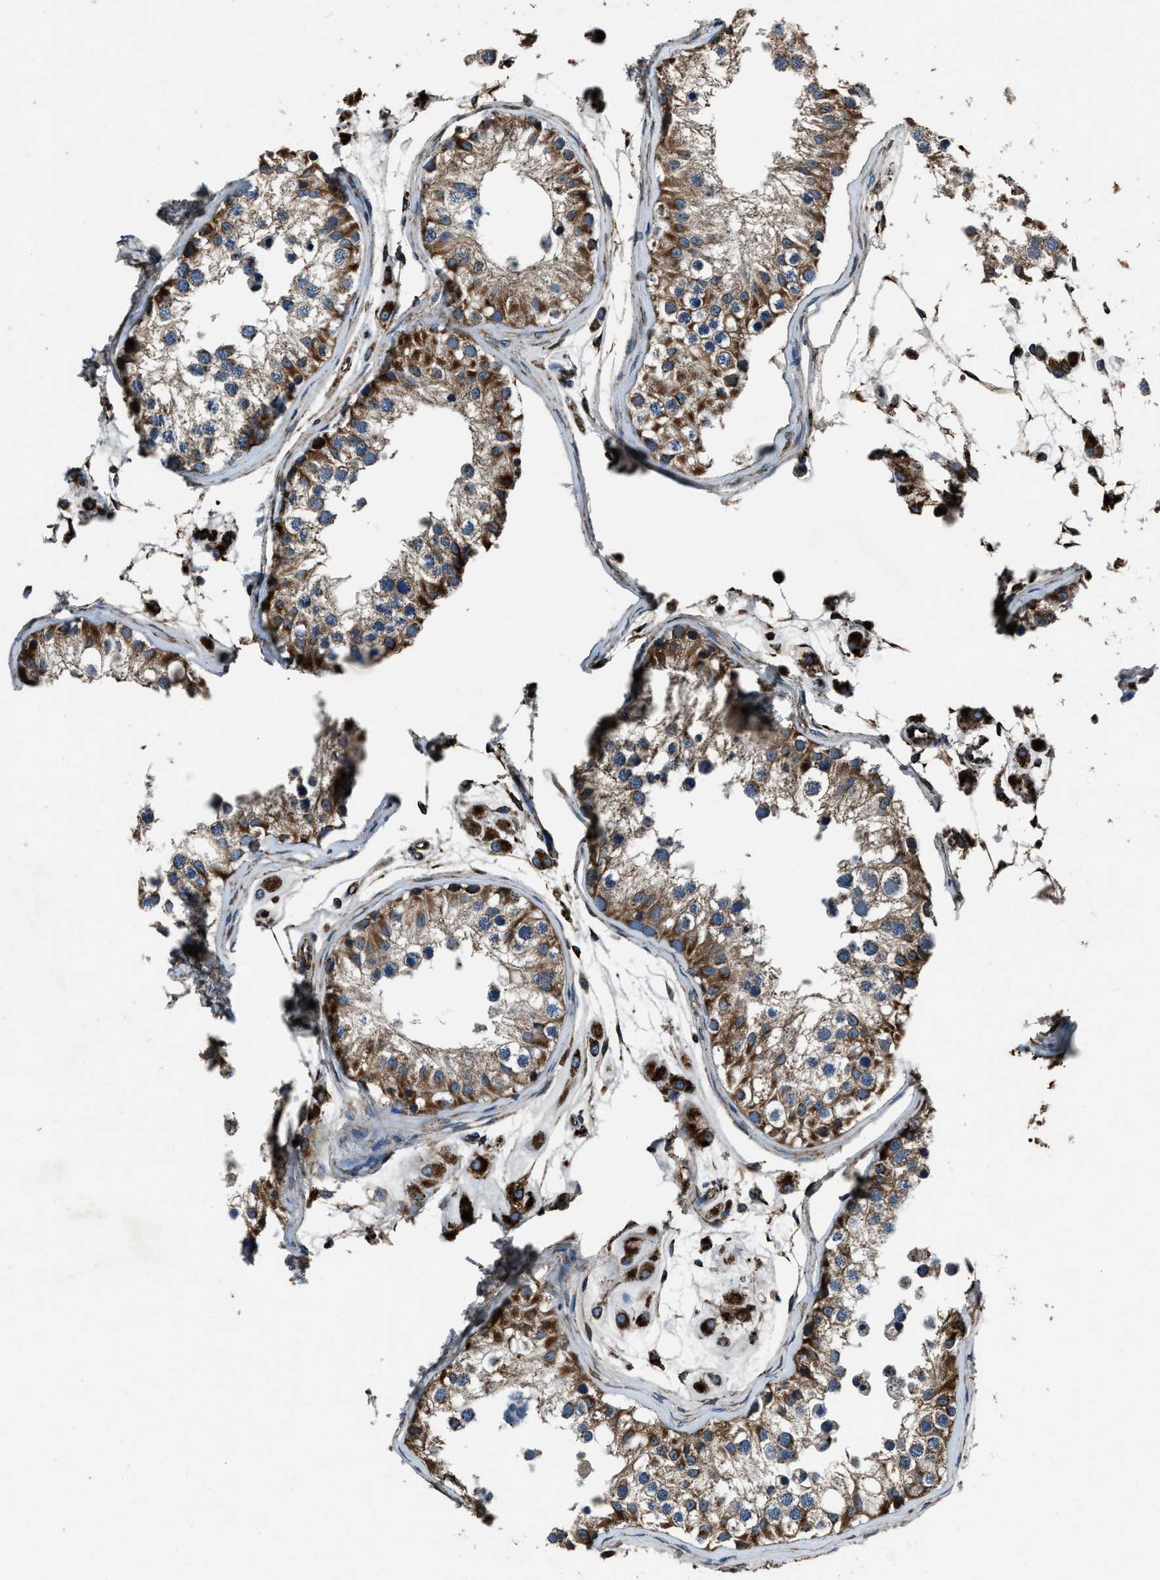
{"staining": {"intensity": "moderate", "quantity": ">75%", "location": "cytoplasmic/membranous"}, "tissue": "testis", "cell_type": "Cells in seminiferous ducts", "image_type": "normal", "snomed": [{"axis": "morphology", "description": "Normal tissue, NOS"}, {"axis": "morphology", "description": "Adenocarcinoma, metastatic, NOS"}, {"axis": "topography", "description": "Testis"}], "caption": "The immunohistochemical stain labels moderate cytoplasmic/membranous positivity in cells in seminiferous ducts of benign testis. The protein is shown in brown color, while the nuclei are stained blue.", "gene": "OGDH", "patient": {"sex": "male", "age": 26}}